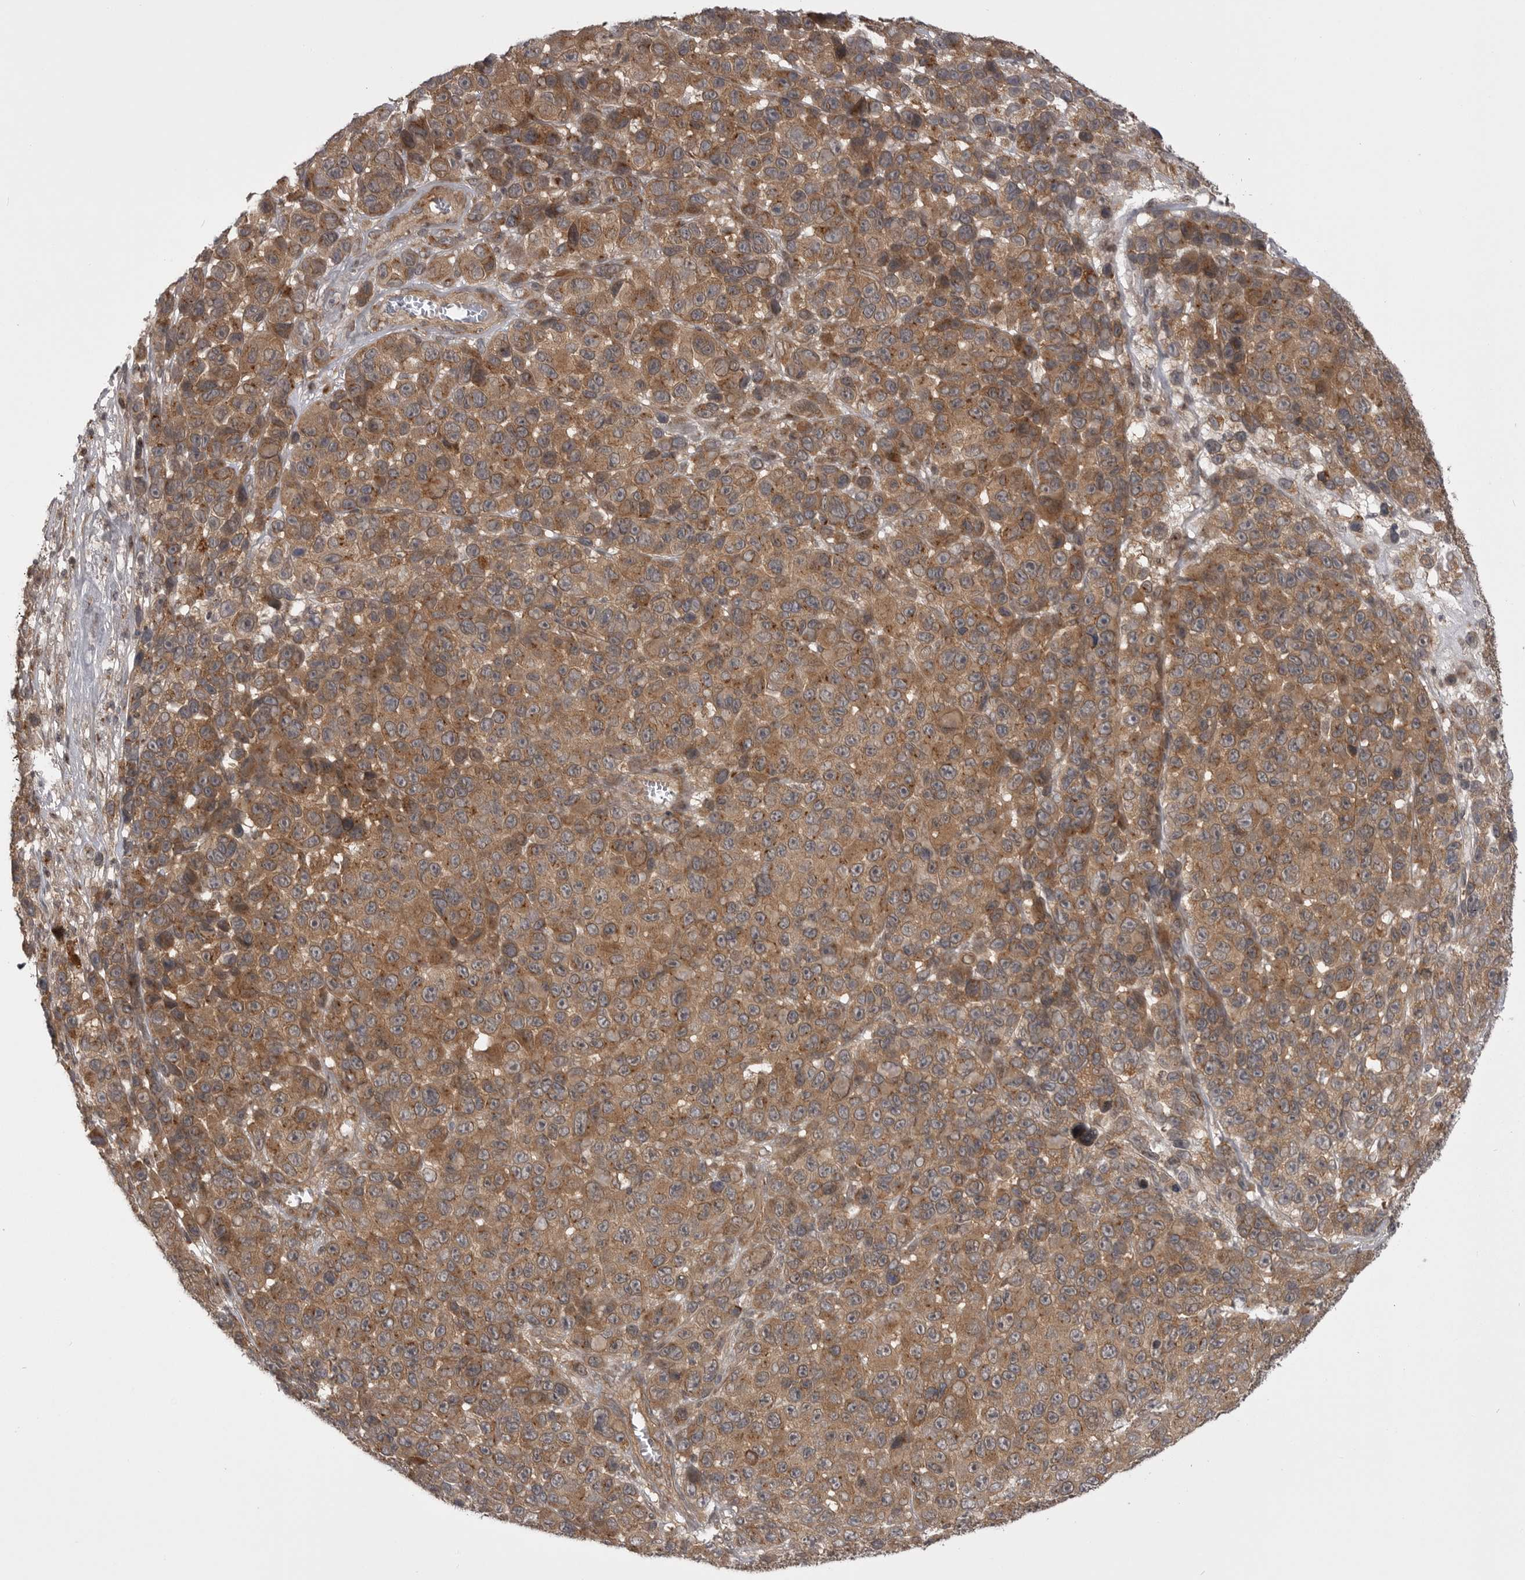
{"staining": {"intensity": "moderate", "quantity": ">75%", "location": "cytoplasmic/membranous"}, "tissue": "melanoma", "cell_type": "Tumor cells", "image_type": "cancer", "snomed": [{"axis": "morphology", "description": "Malignant melanoma, NOS"}, {"axis": "topography", "description": "Skin"}], "caption": "Melanoma stained with a brown dye reveals moderate cytoplasmic/membranous positive staining in approximately >75% of tumor cells.", "gene": "PDCL", "patient": {"sex": "male", "age": 53}}